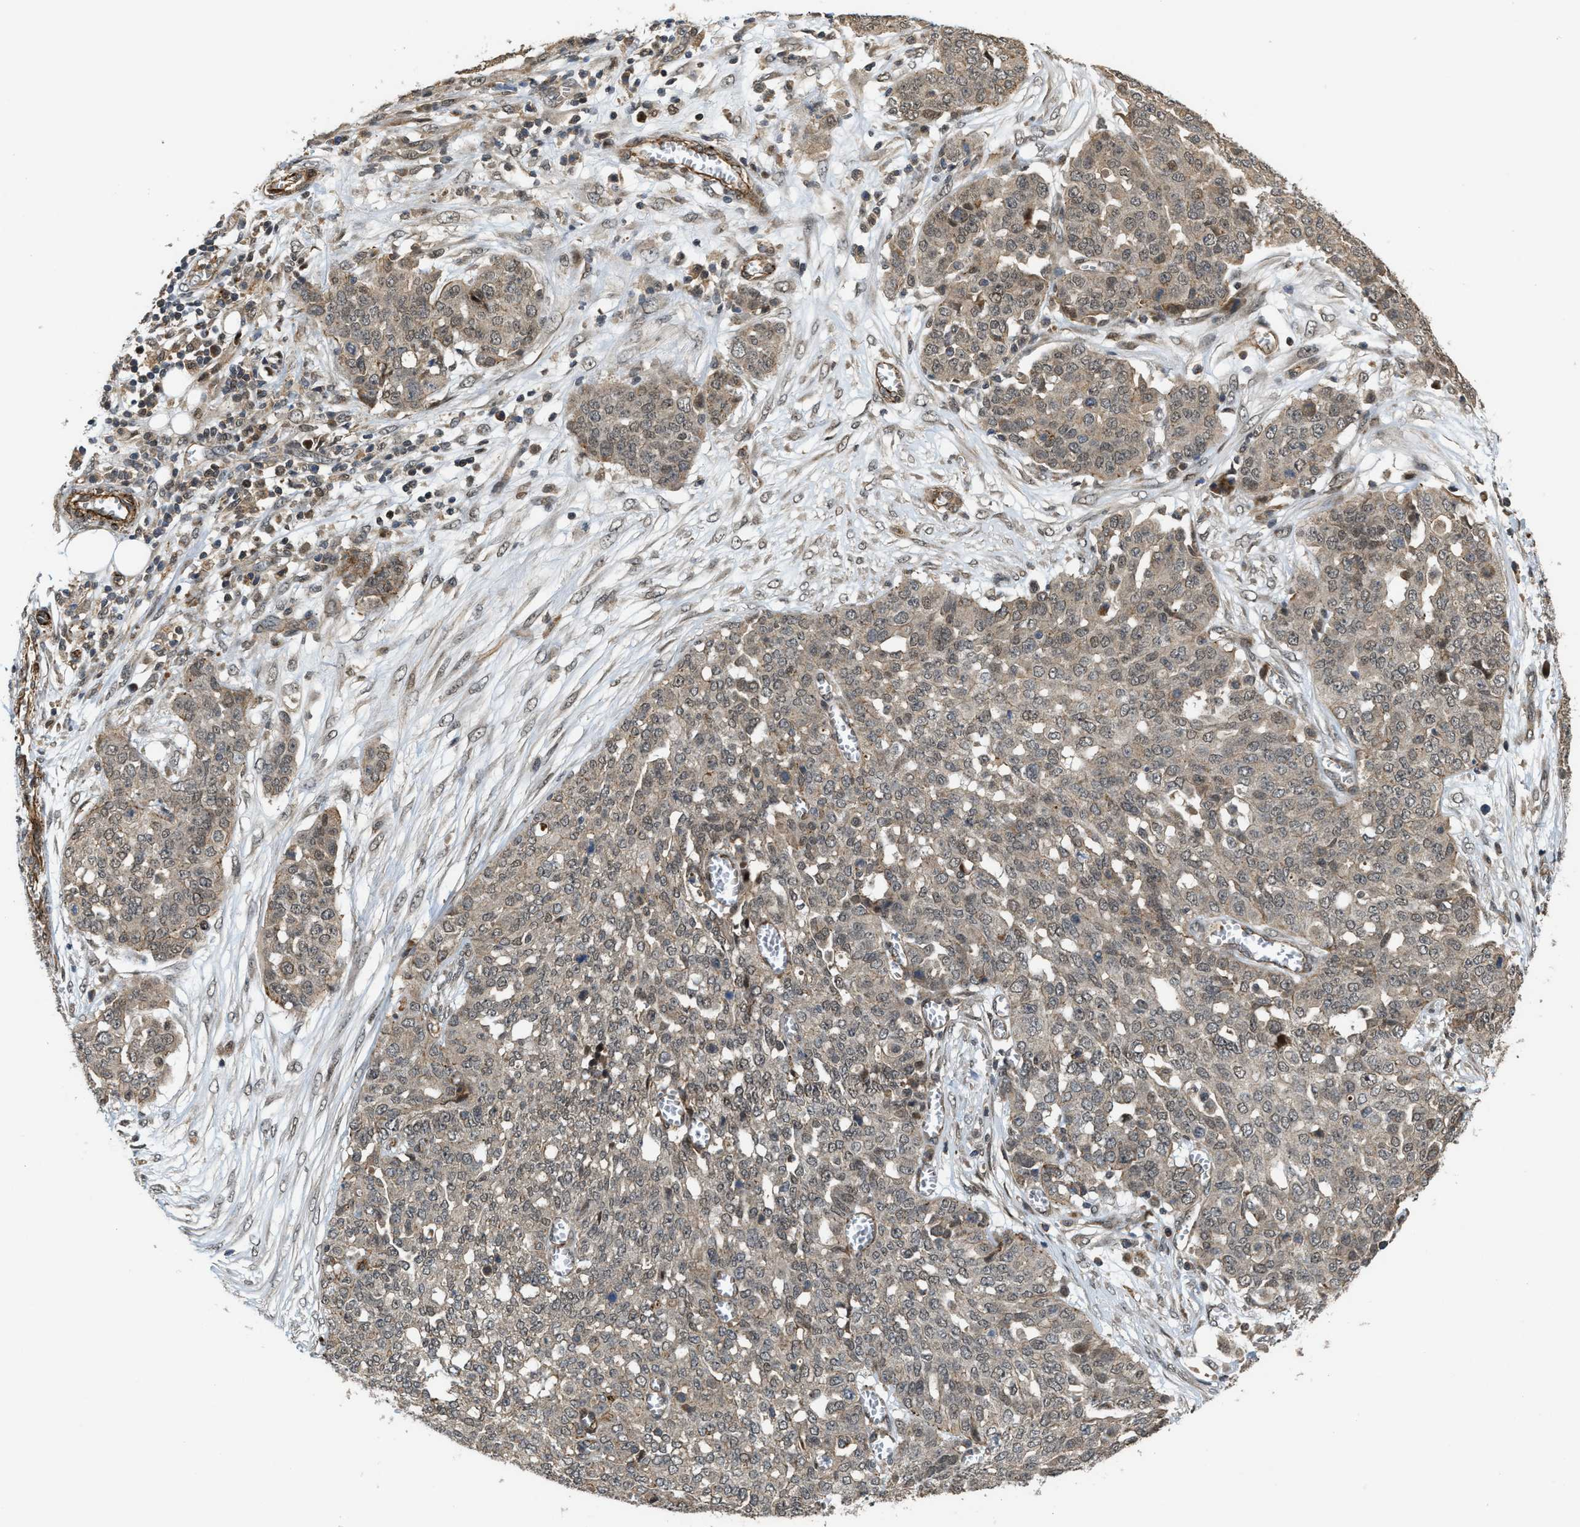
{"staining": {"intensity": "weak", "quantity": "<25%", "location": "cytoplasmic/membranous,nuclear"}, "tissue": "ovarian cancer", "cell_type": "Tumor cells", "image_type": "cancer", "snomed": [{"axis": "morphology", "description": "Cystadenocarcinoma, serous, NOS"}, {"axis": "topography", "description": "Soft tissue"}, {"axis": "topography", "description": "Ovary"}], "caption": "Tumor cells show no significant positivity in ovarian serous cystadenocarcinoma. (DAB immunohistochemistry (IHC), high magnification).", "gene": "DPF2", "patient": {"sex": "female", "age": 57}}